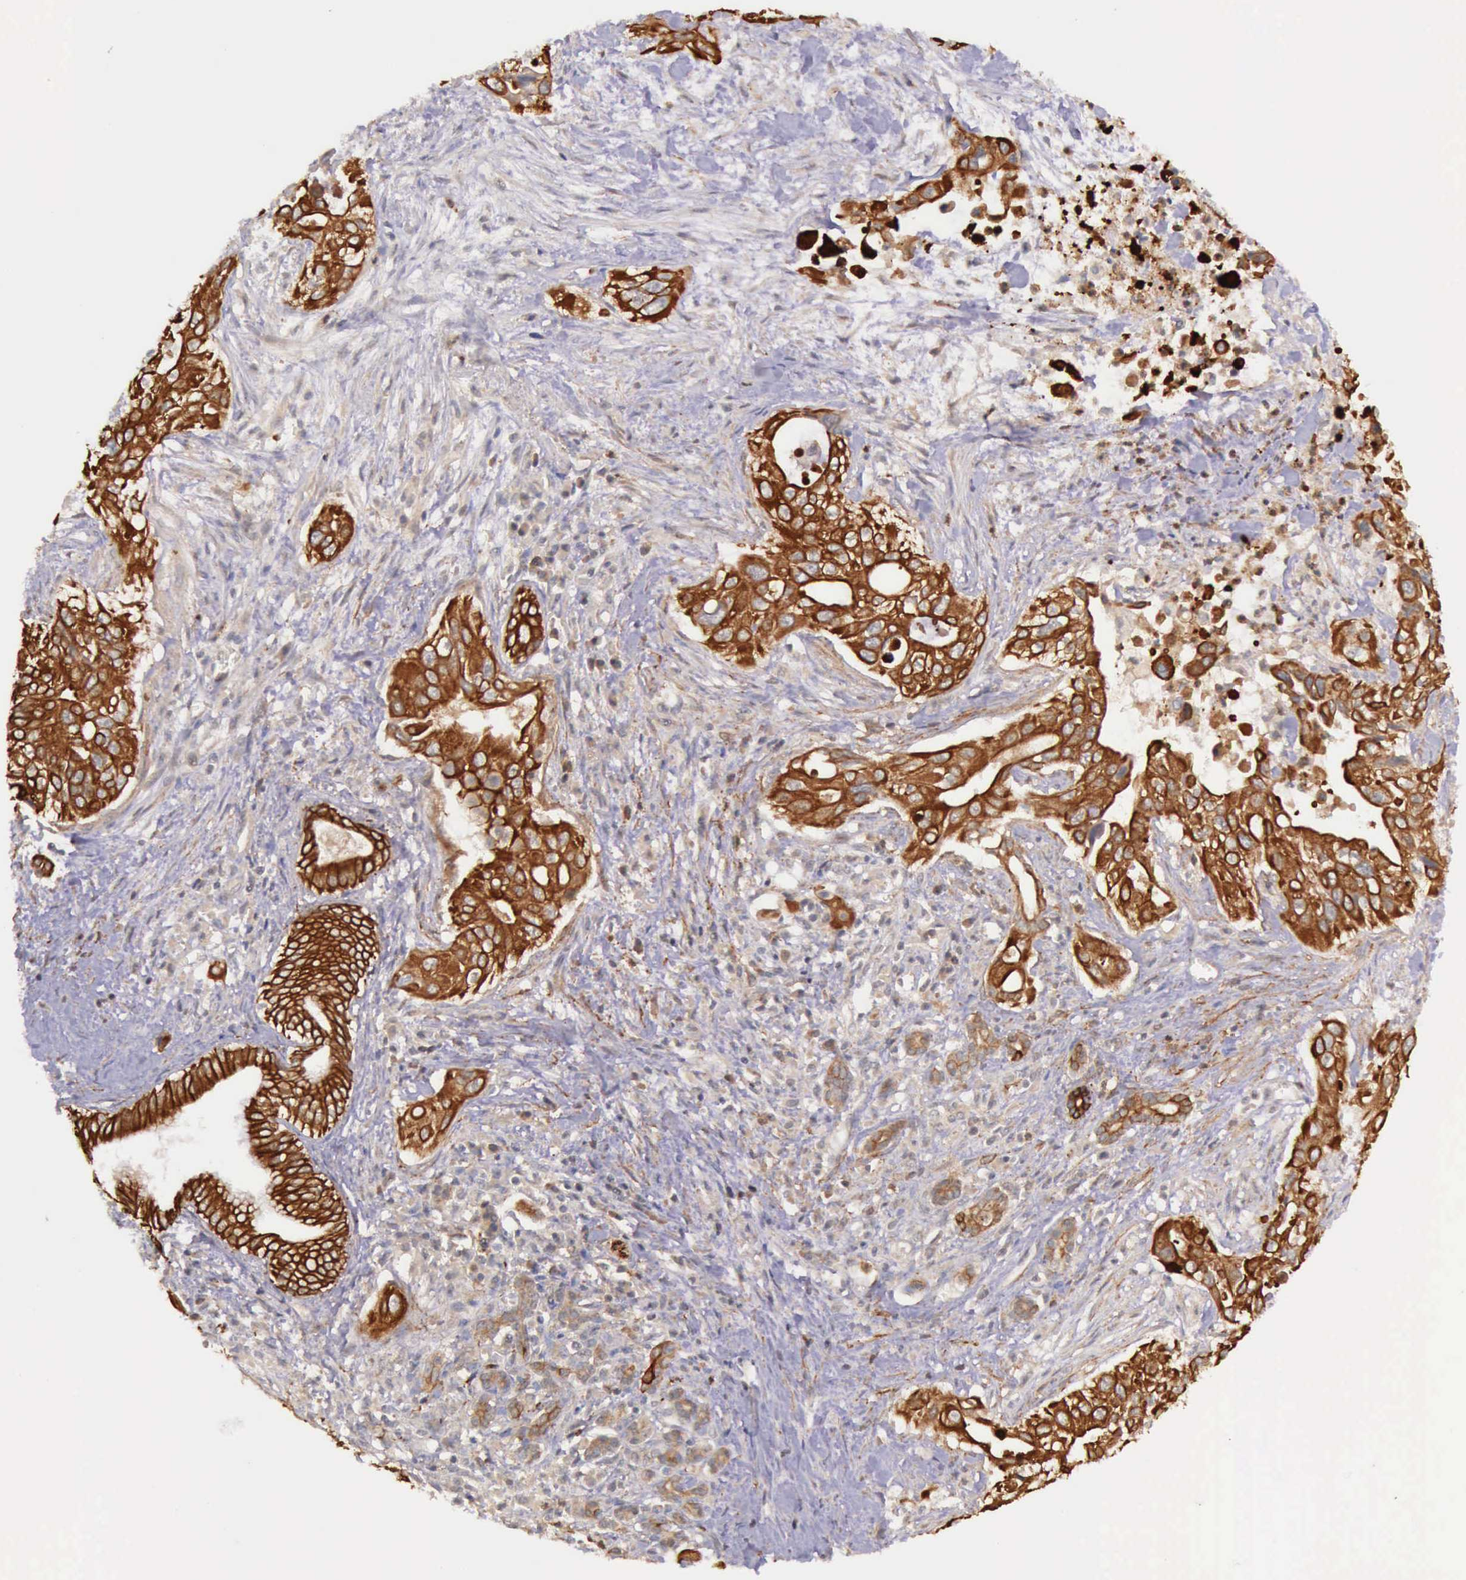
{"staining": {"intensity": "strong", "quantity": ">75%", "location": "cytoplasmic/membranous"}, "tissue": "pancreatic cancer", "cell_type": "Tumor cells", "image_type": "cancer", "snomed": [{"axis": "morphology", "description": "Adenocarcinoma, NOS"}, {"axis": "topography", "description": "Pancreas"}], "caption": "This is a histology image of immunohistochemistry staining of adenocarcinoma (pancreatic), which shows strong positivity in the cytoplasmic/membranous of tumor cells.", "gene": "PRICKLE3", "patient": {"sex": "male", "age": 77}}